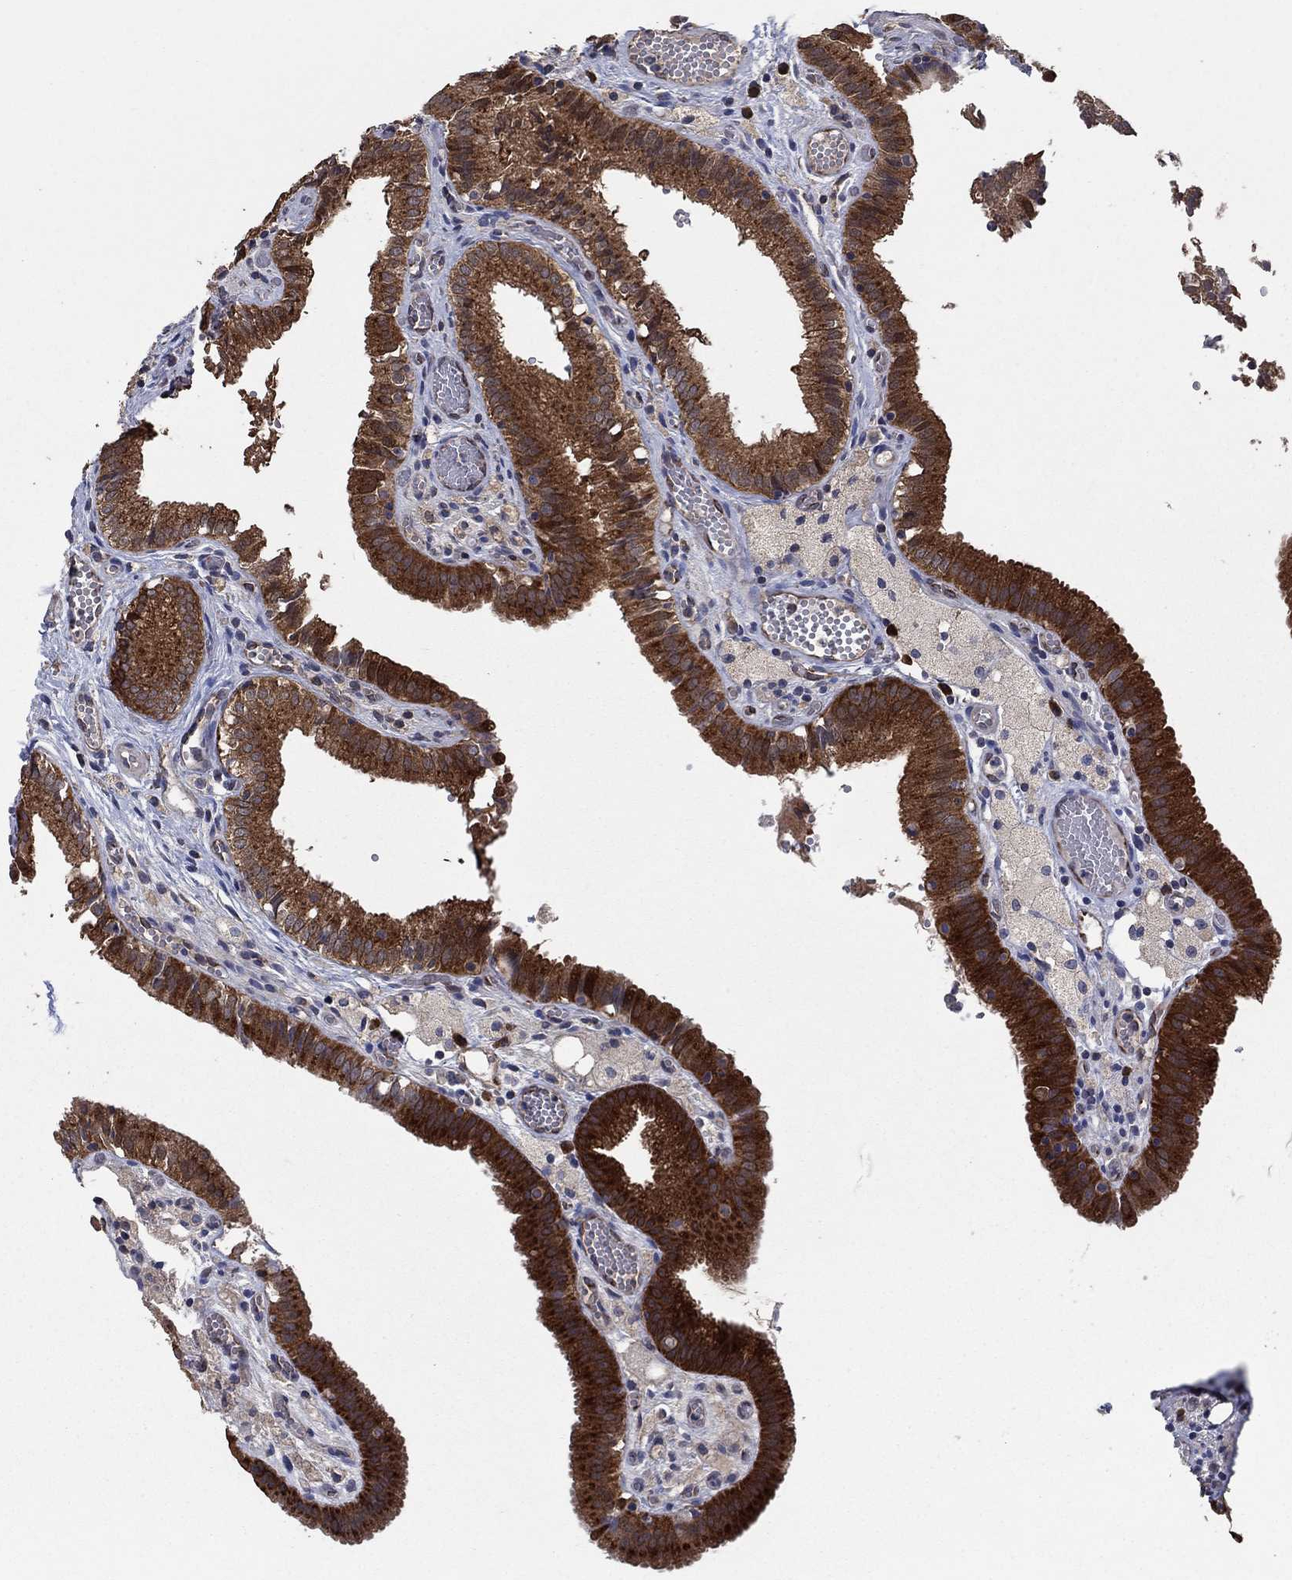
{"staining": {"intensity": "strong", "quantity": ">75%", "location": "cytoplasmic/membranous"}, "tissue": "gallbladder", "cell_type": "Glandular cells", "image_type": "normal", "snomed": [{"axis": "morphology", "description": "Normal tissue, NOS"}, {"axis": "topography", "description": "Gallbladder"}], "caption": "Strong cytoplasmic/membranous staining for a protein is seen in approximately >75% of glandular cells of normal gallbladder using immunohistochemistry (IHC).", "gene": "HID1", "patient": {"sex": "female", "age": 24}}